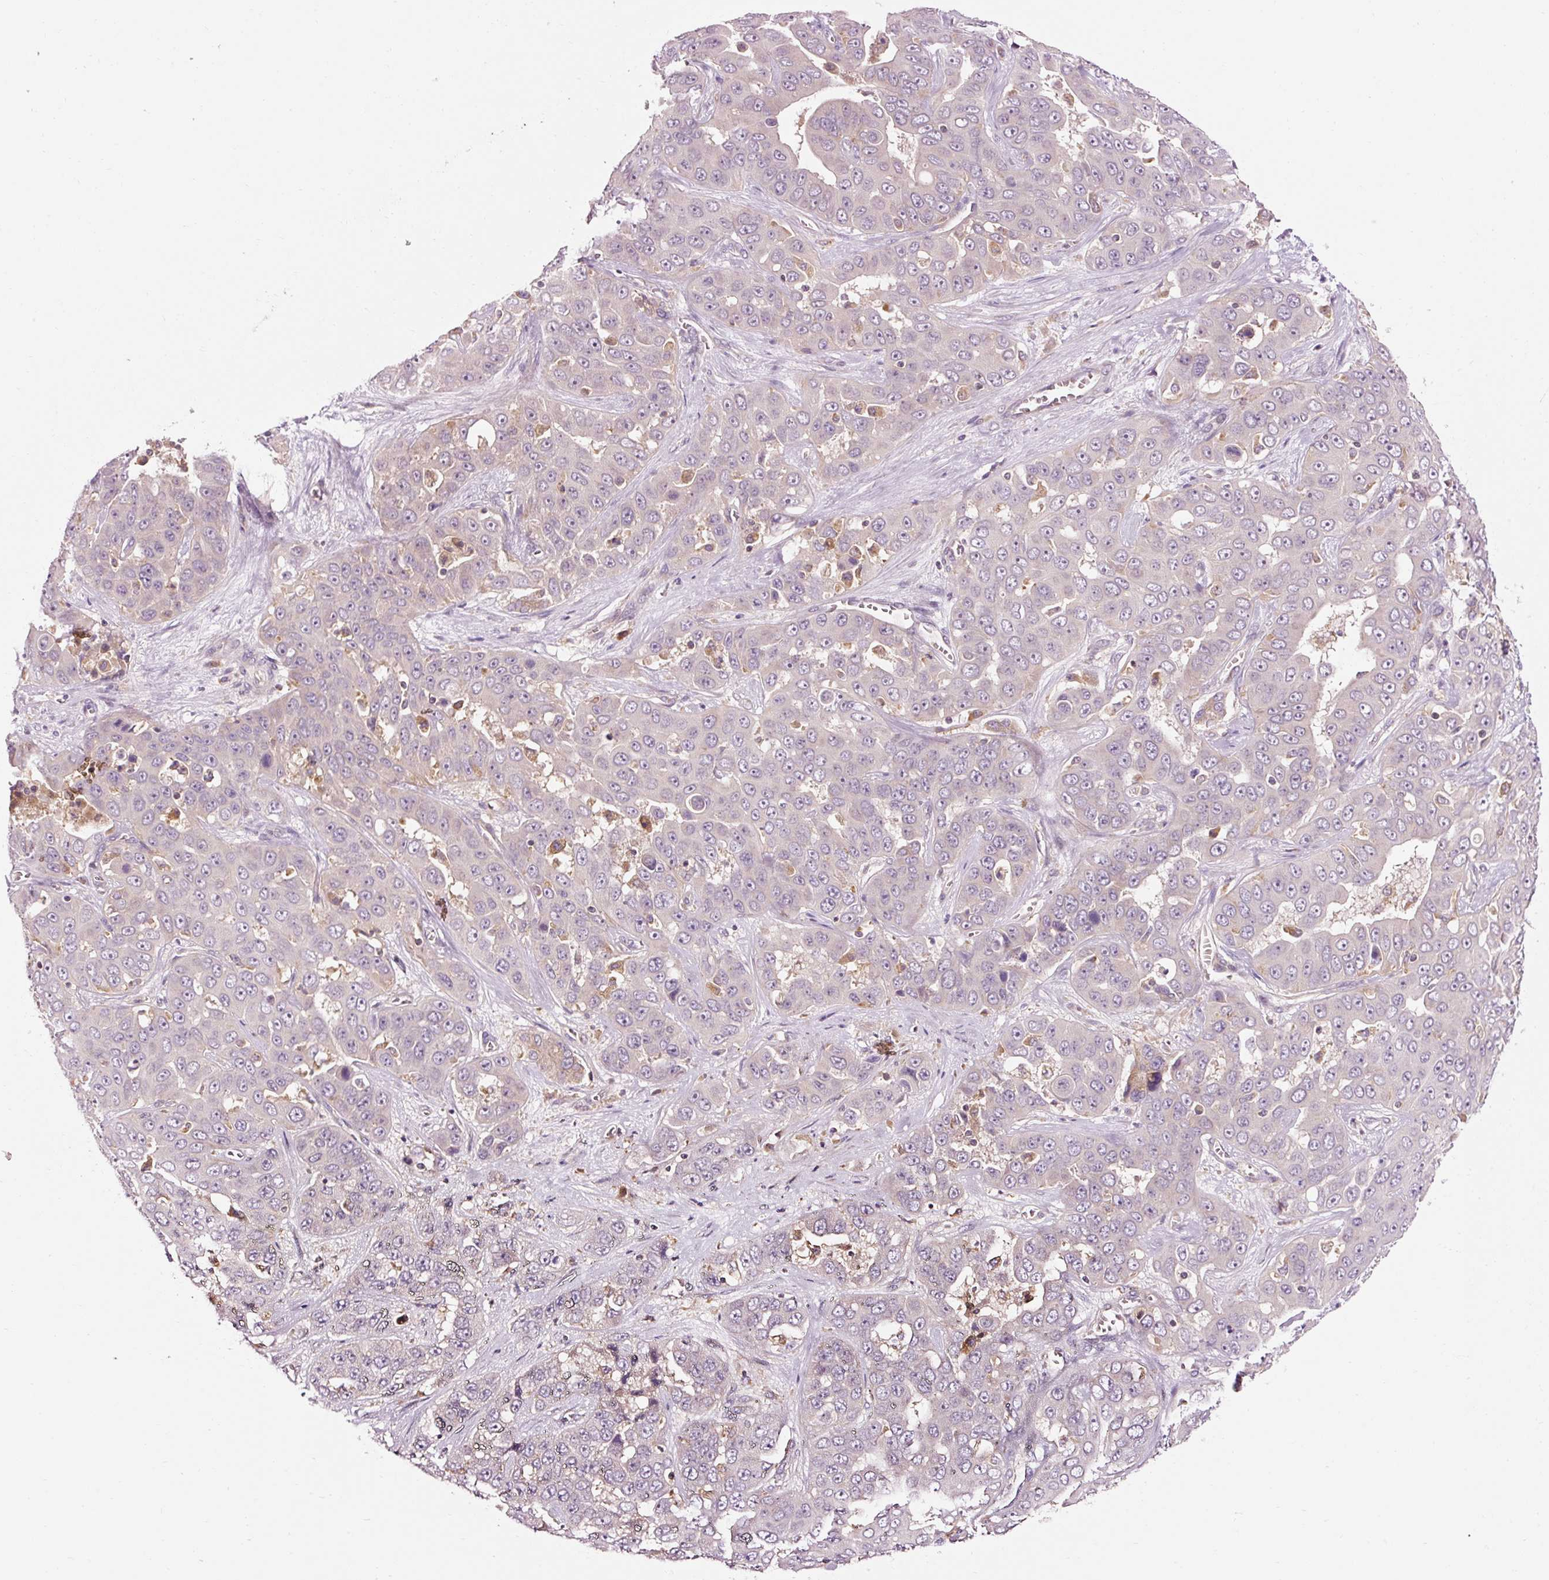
{"staining": {"intensity": "negative", "quantity": "none", "location": "none"}, "tissue": "liver cancer", "cell_type": "Tumor cells", "image_type": "cancer", "snomed": [{"axis": "morphology", "description": "Cholangiocarcinoma"}, {"axis": "topography", "description": "Liver"}], "caption": "Immunohistochemical staining of human cholangiocarcinoma (liver) demonstrates no significant staining in tumor cells.", "gene": "NAPA", "patient": {"sex": "female", "age": 52}}